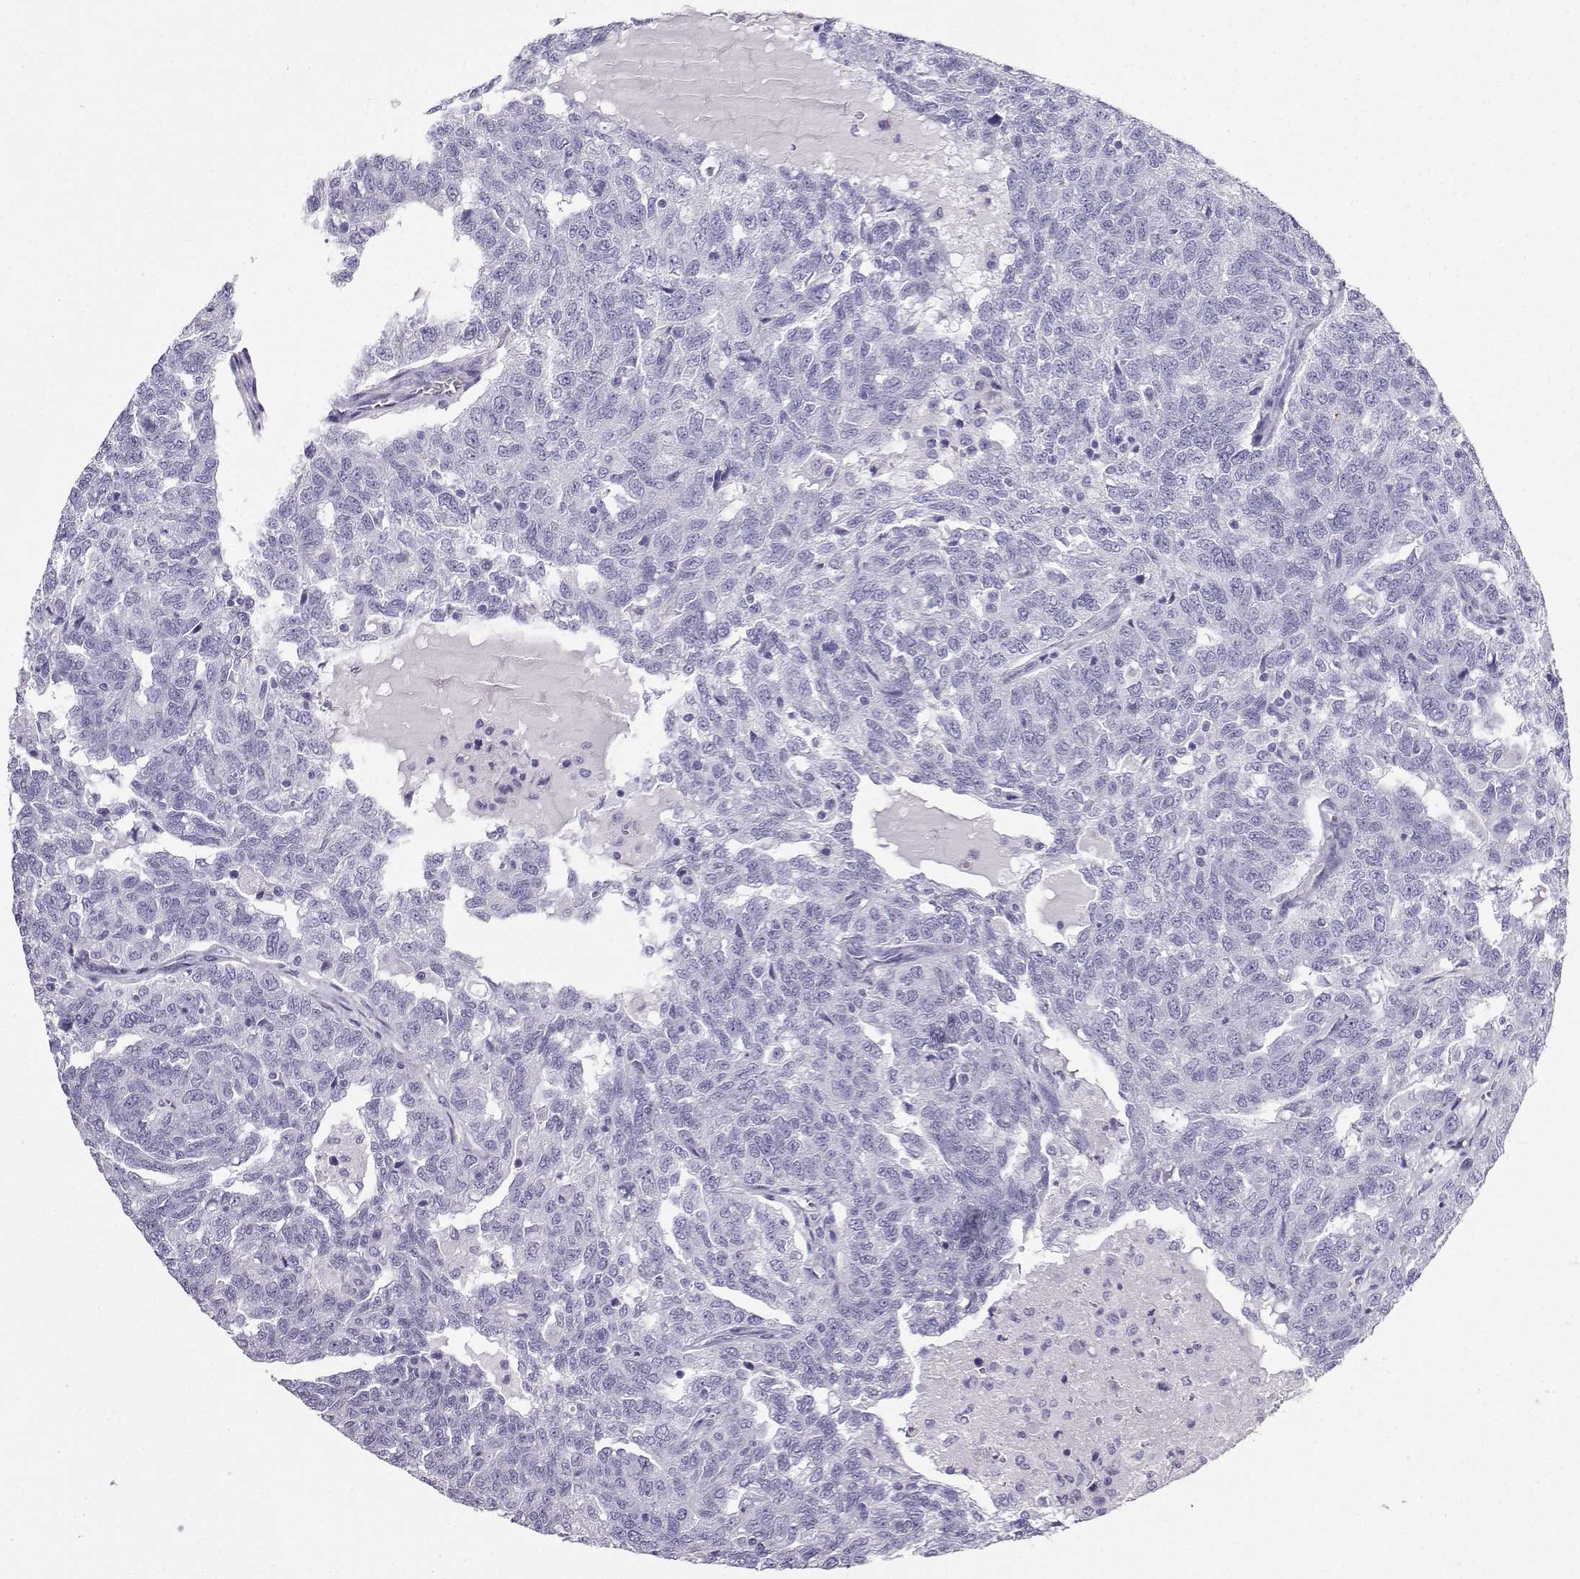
{"staining": {"intensity": "negative", "quantity": "none", "location": "none"}, "tissue": "ovarian cancer", "cell_type": "Tumor cells", "image_type": "cancer", "snomed": [{"axis": "morphology", "description": "Cystadenocarcinoma, serous, NOS"}, {"axis": "topography", "description": "Ovary"}], "caption": "DAB (3,3'-diaminobenzidine) immunohistochemical staining of human ovarian cancer exhibits no significant staining in tumor cells. (DAB (3,3'-diaminobenzidine) IHC, high magnification).", "gene": "CD109", "patient": {"sex": "female", "age": 71}}